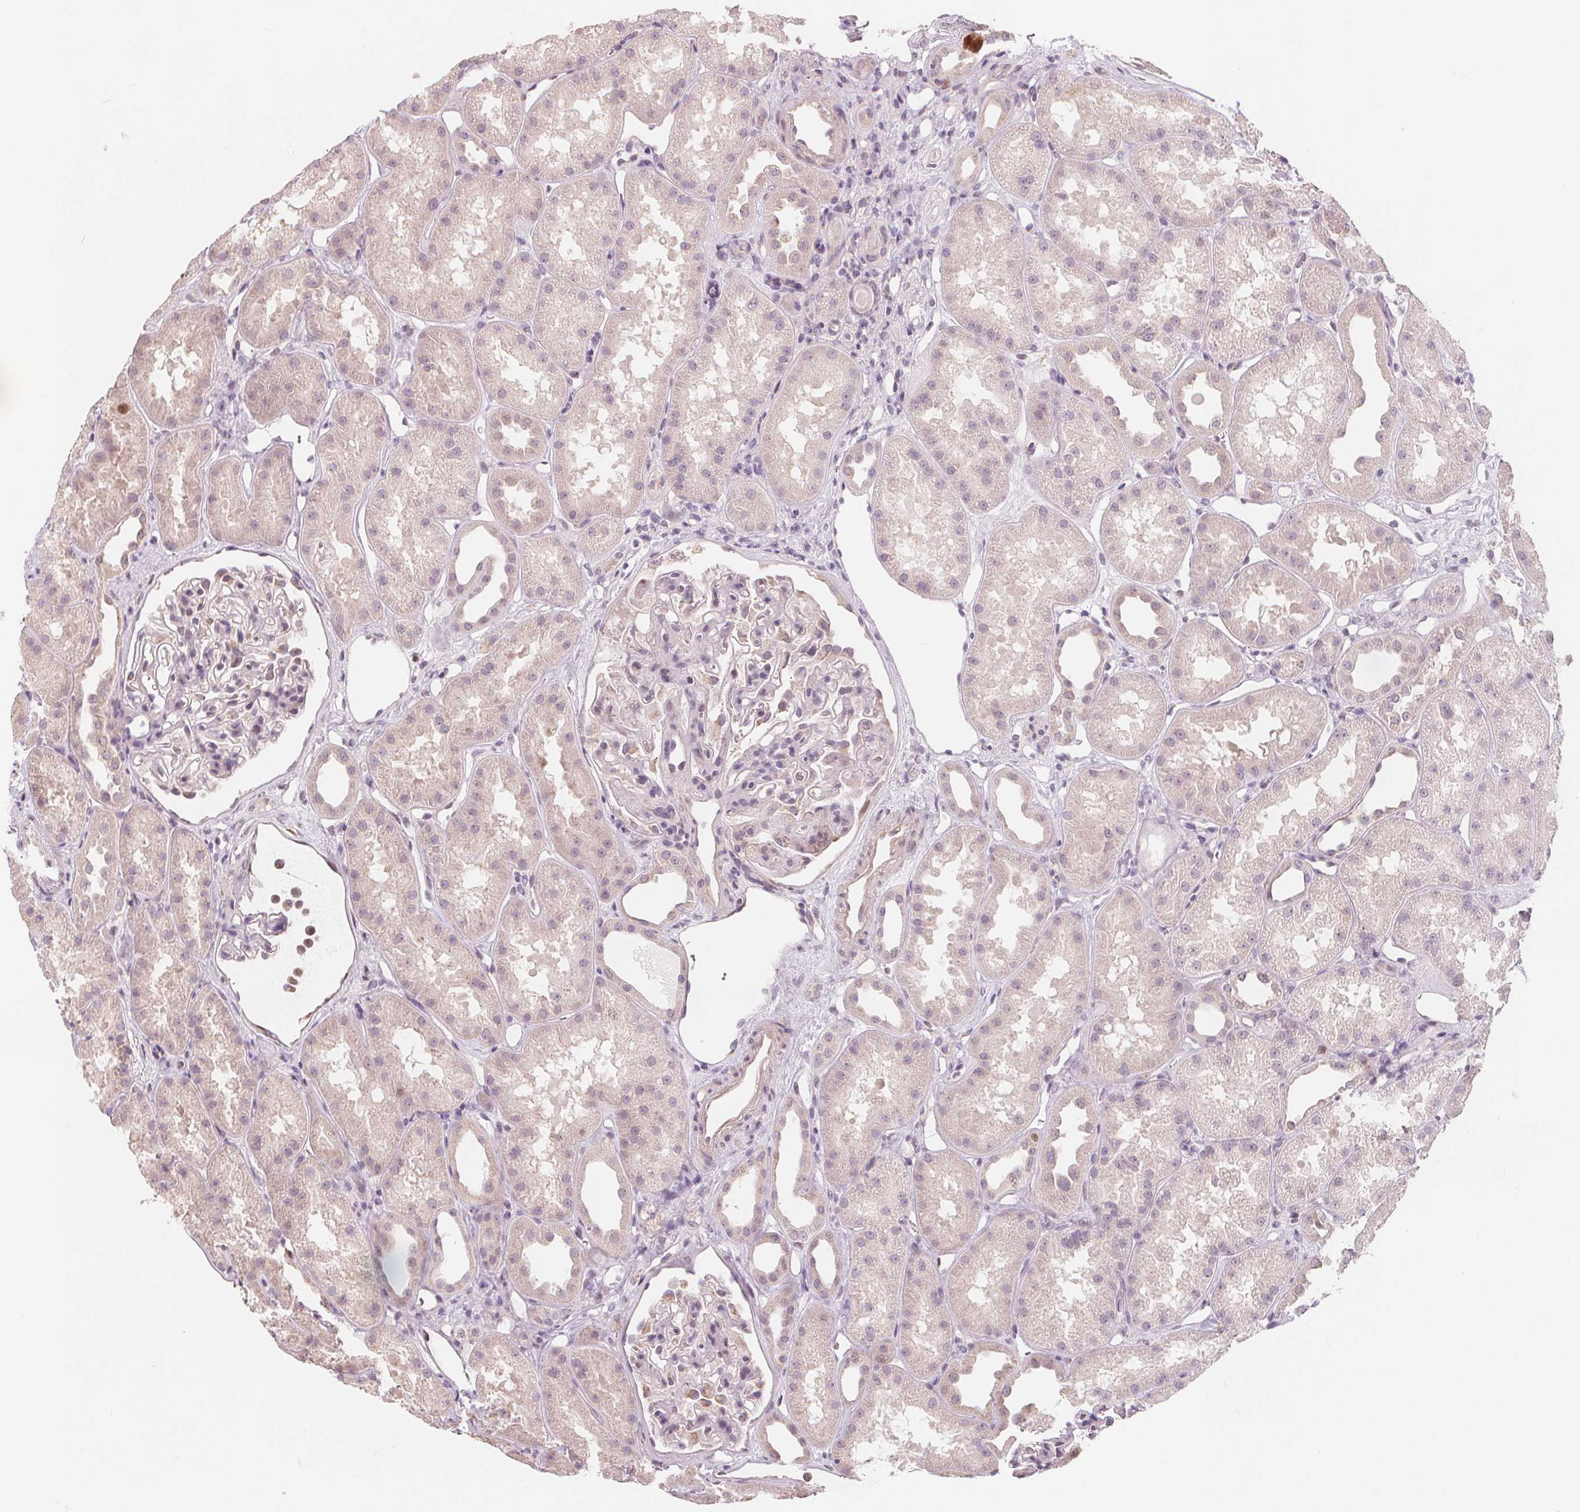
{"staining": {"intensity": "negative", "quantity": "none", "location": "none"}, "tissue": "kidney", "cell_type": "Cells in glomeruli", "image_type": "normal", "snomed": [{"axis": "morphology", "description": "Normal tissue, NOS"}, {"axis": "topography", "description": "Kidney"}], "caption": "This is an IHC histopathology image of unremarkable human kidney. There is no staining in cells in glomeruli.", "gene": "TIPIN", "patient": {"sex": "male", "age": 61}}